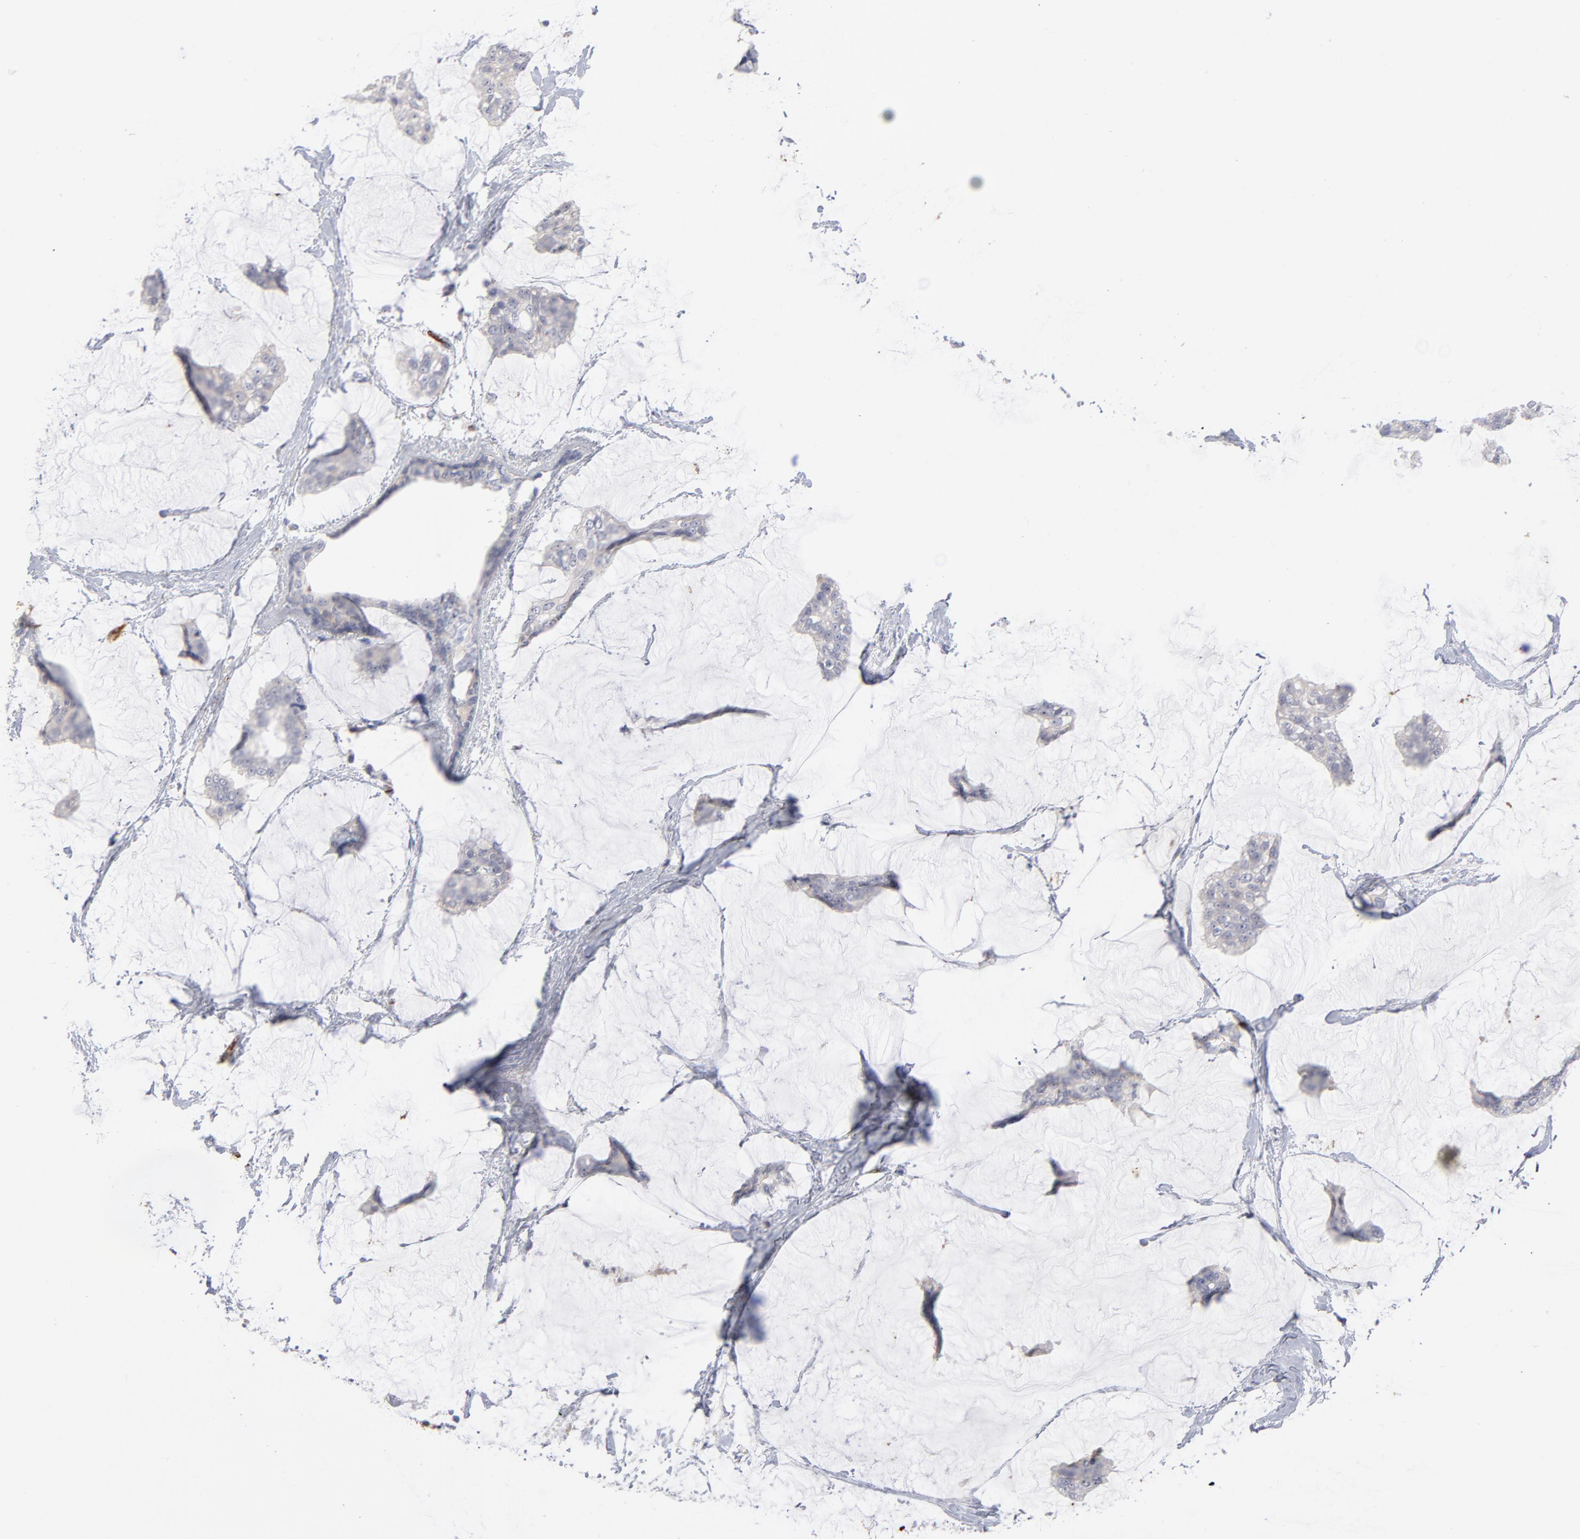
{"staining": {"intensity": "negative", "quantity": "none", "location": "none"}, "tissue": "breast cancer", "cell_type": "Tumor cells", "image_type": "cancer", "snomed": [{"axis": "morphology", "description": "Duct carcinoma"}, {"axis": "topography", "description": "Breast"}], "caption": "This is a image of immunohistochemistry (IHC) staining of breast infiltrating ductal carcinoma, which shows no staining in tumor cells.", "gene": "CCR3", "patient": {"sex": "female", "age": 93}}